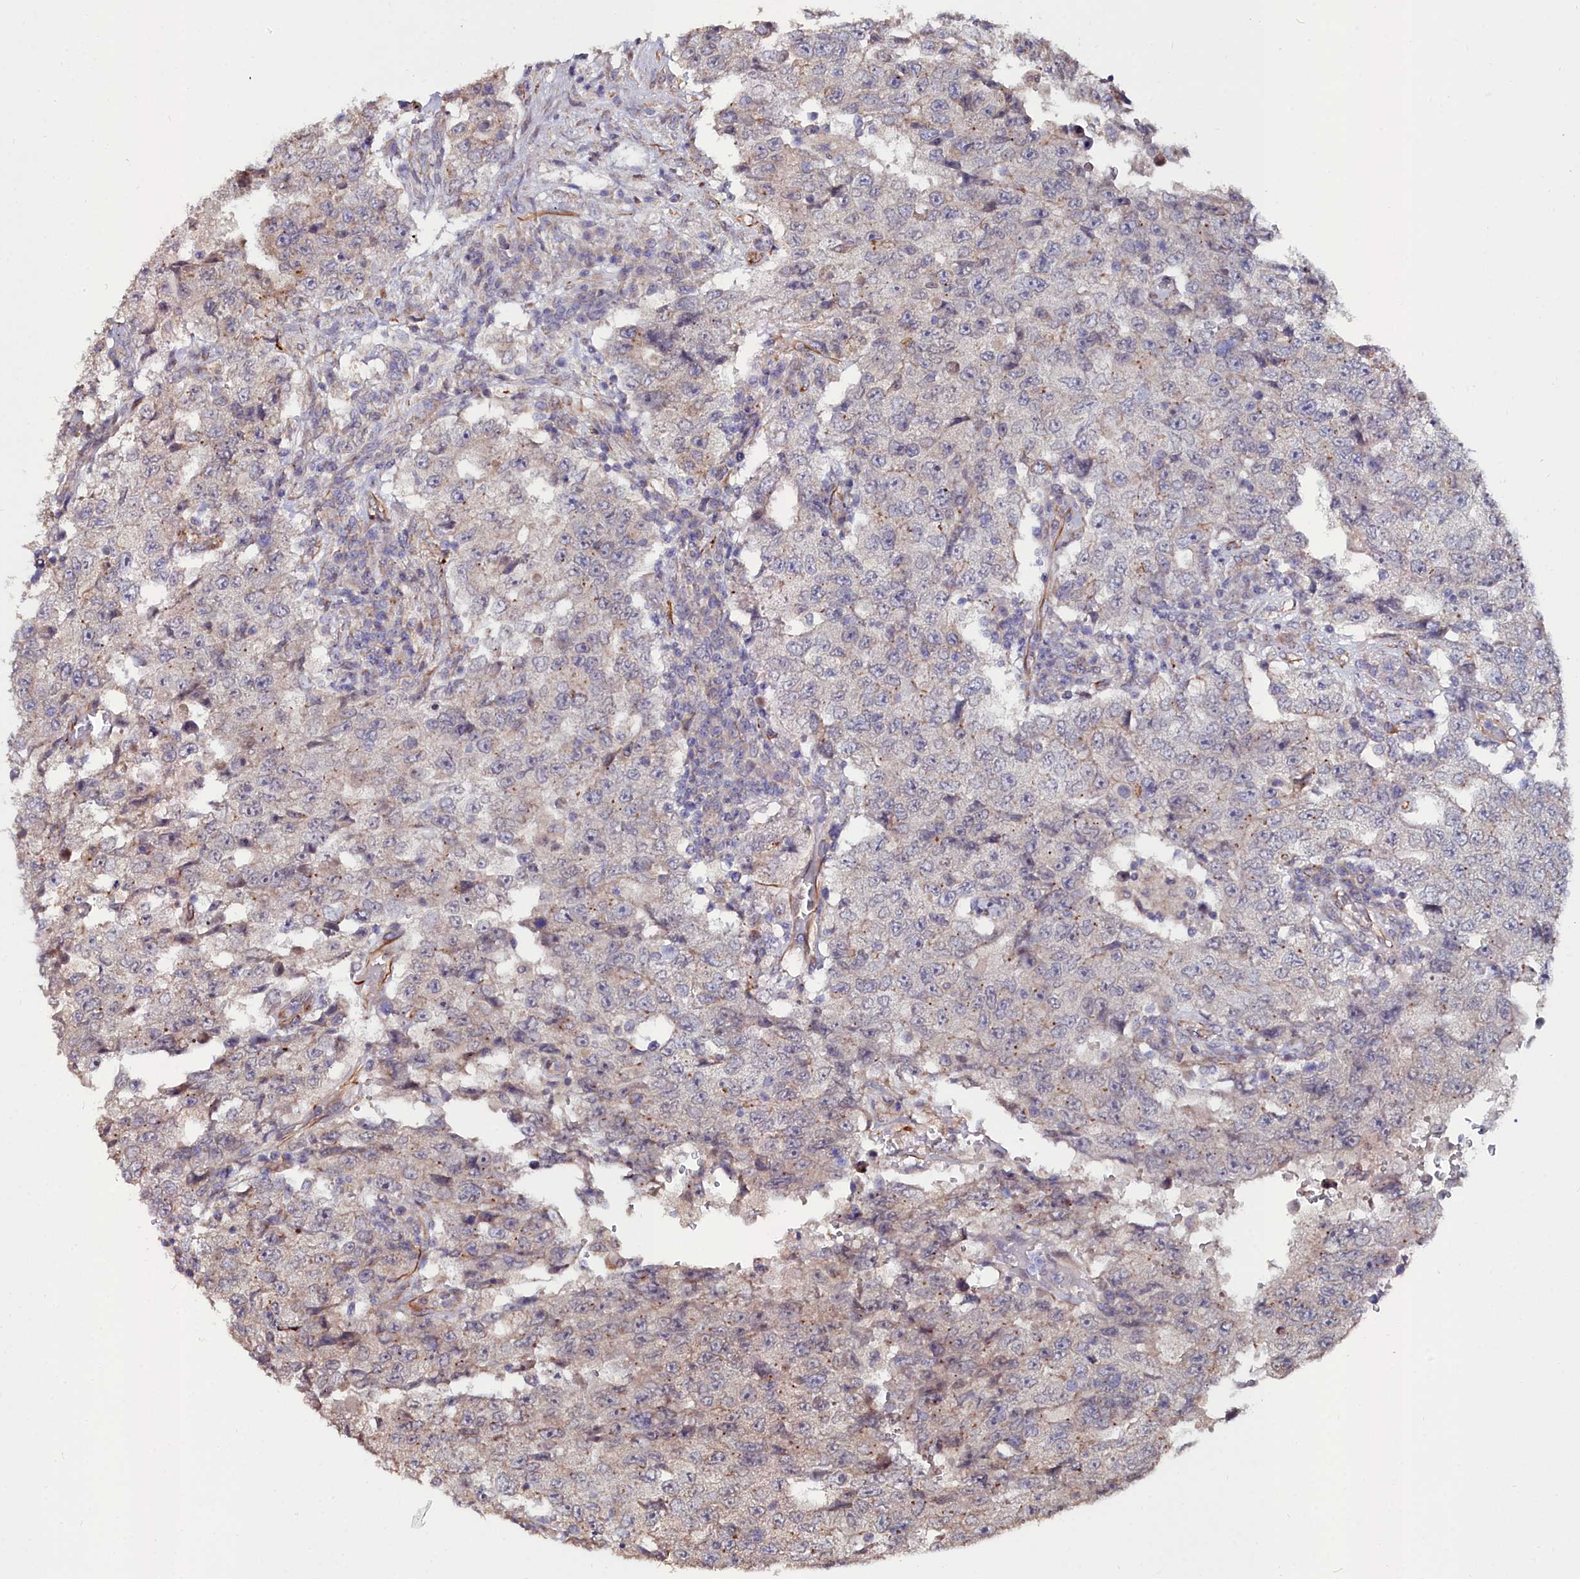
{"staining": {"intensity": "negative", "quantity": "none", "location": "none"}, "tissue": "testis cancer", "cell_type": "Tumor cells", "image_type": "cancer", "snomed": [{"axis": "morphology", "description": "Carcinoma, Embryonal, NOS"}, {"axis": "topography", "description": "Testis"}], "caption": "High magnification brightfield microscopy of embryonal carcinoma (testis) stained with DAB (3,3'-diaminobenzidine) (brown) and counterstained with hematoxylin (blue): tumor cells show no significant positivity.", "gene": "C4orf19", "patient": {"sex": "male", "age": 26}}